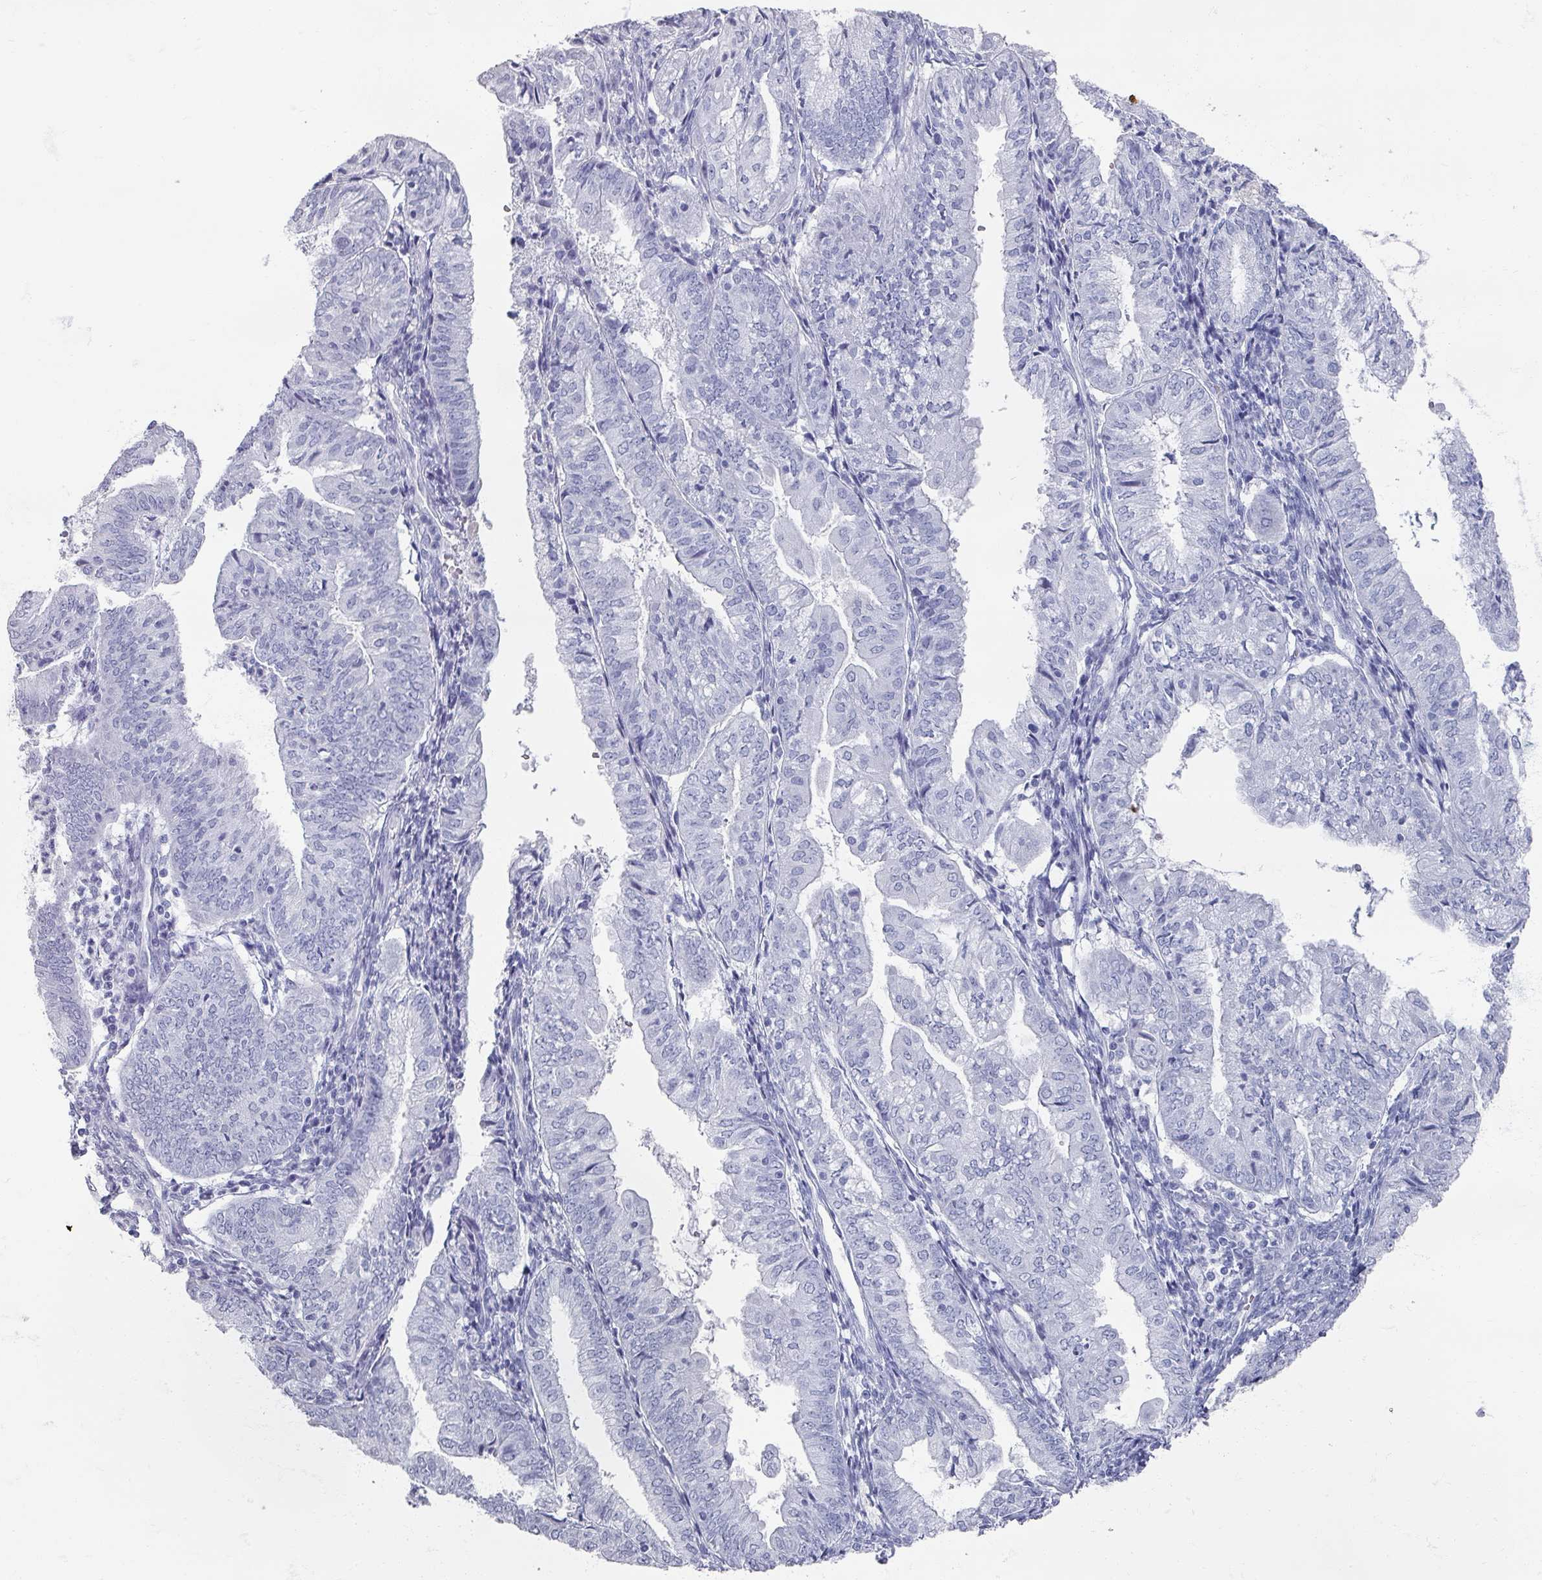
{"staining": {"intensity": "negative", "quantity": "none", "location": "none"}, "tissue": "endometrial cancer", "cell_type": "Tumor cells", "image_type": "cancer", "snomed": [{"axis": "morphology", "description": "Adenocarcinoma, NOS"}, {"axis": "topography", "description": "Endometrium"}], "caption": "Immunohistochemical staining of endometrial cancer (adenocarcinoma) reveals no significant expression in tumor cells.", "gene": "OMG", "patient": {"sex": "female", "age": 55}}